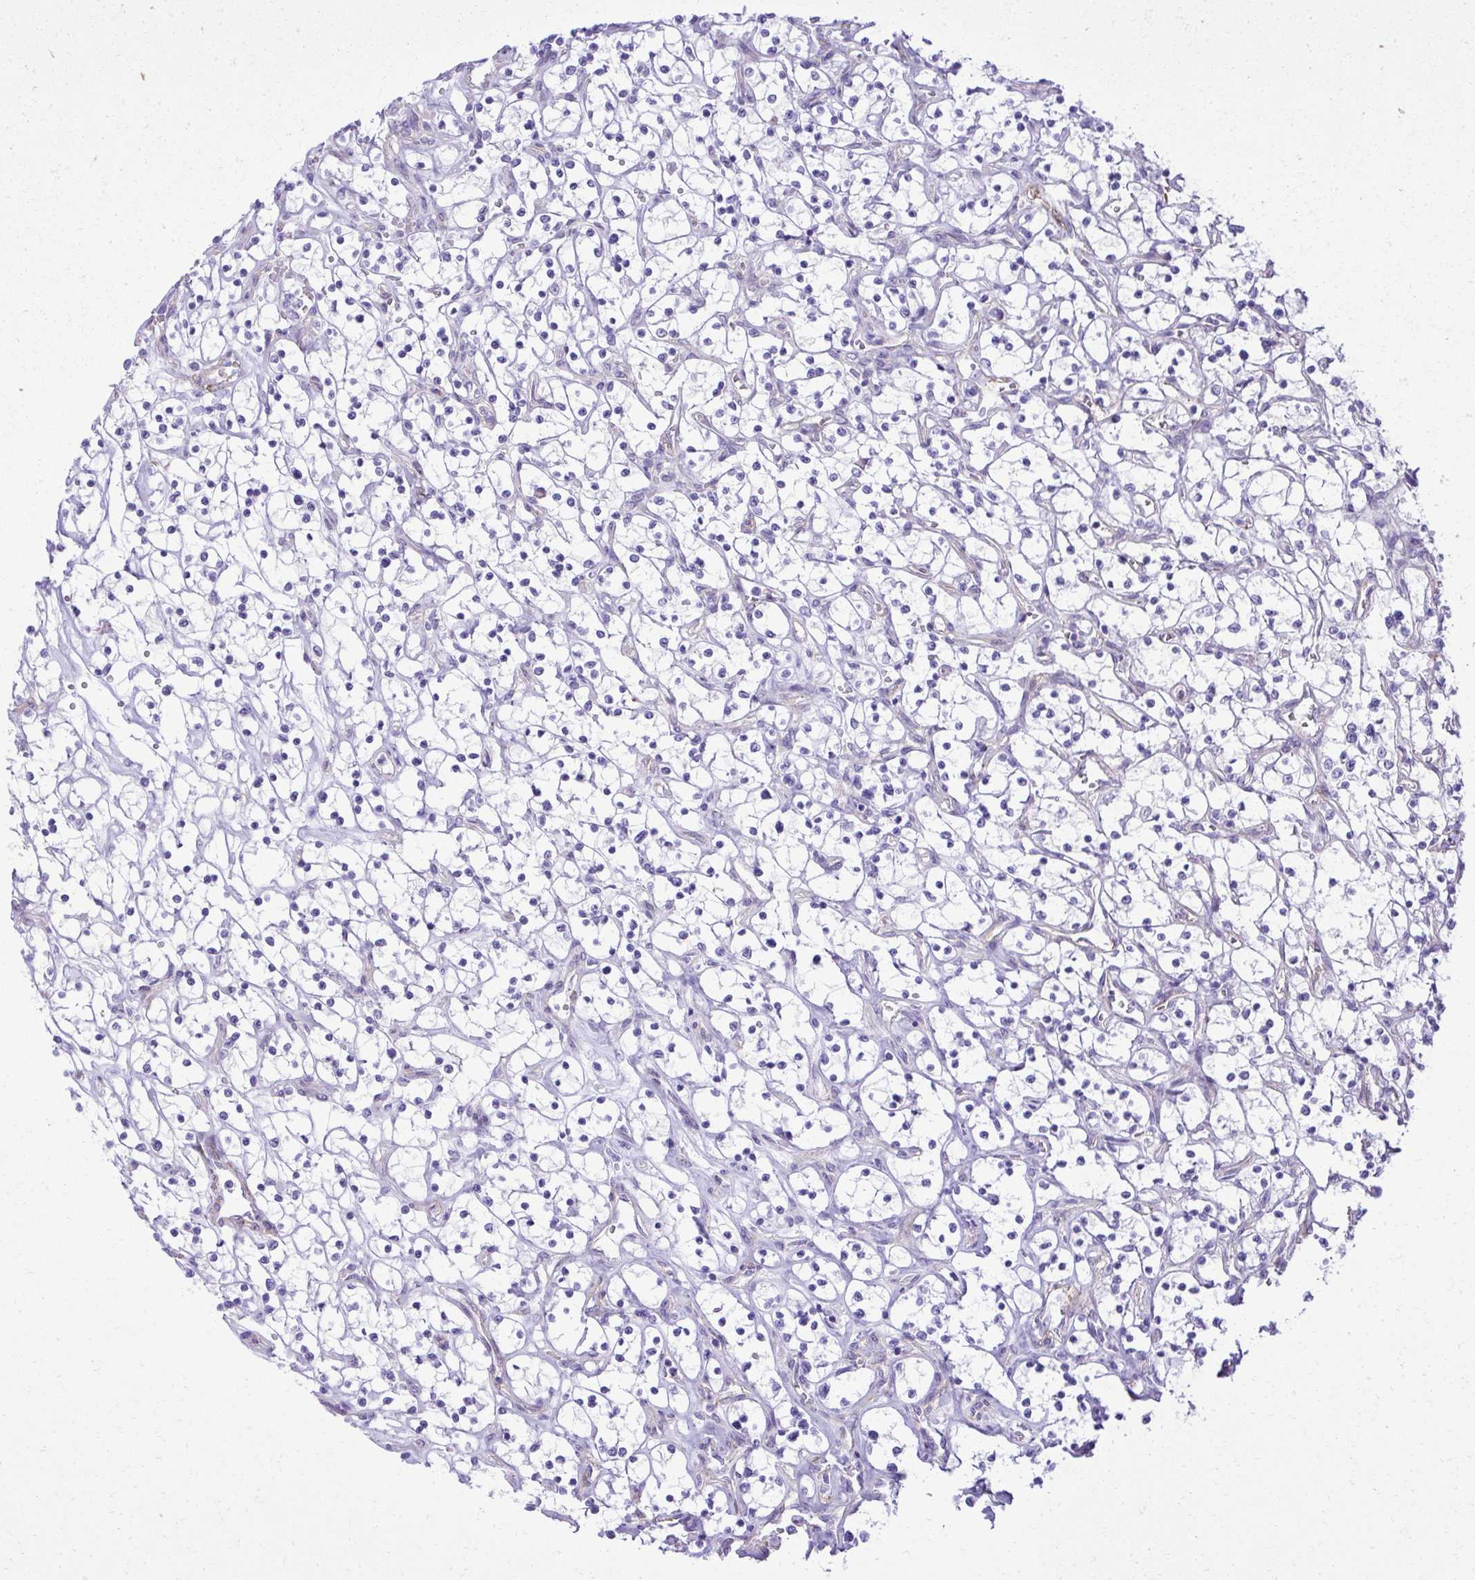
{"staining": {"intensity": "negative", "quantity": "none", "location": "none"}, "tissue": "renal cancer", "cell_type": "Tumor cells", "image_type": "cancer", "snomed": [{"axis": "morphology", "description": "Adenocarcinoma, NOS"}, {"axis": "topography", "description": "Kidney"}], "caption": "Renal cancer (adenocarcinoma) was stained to show a protein in brown. There is no significant staining in tumor cells.", "gene": "PITPNM3", "patient": {"sex": "female", "age": 69}}